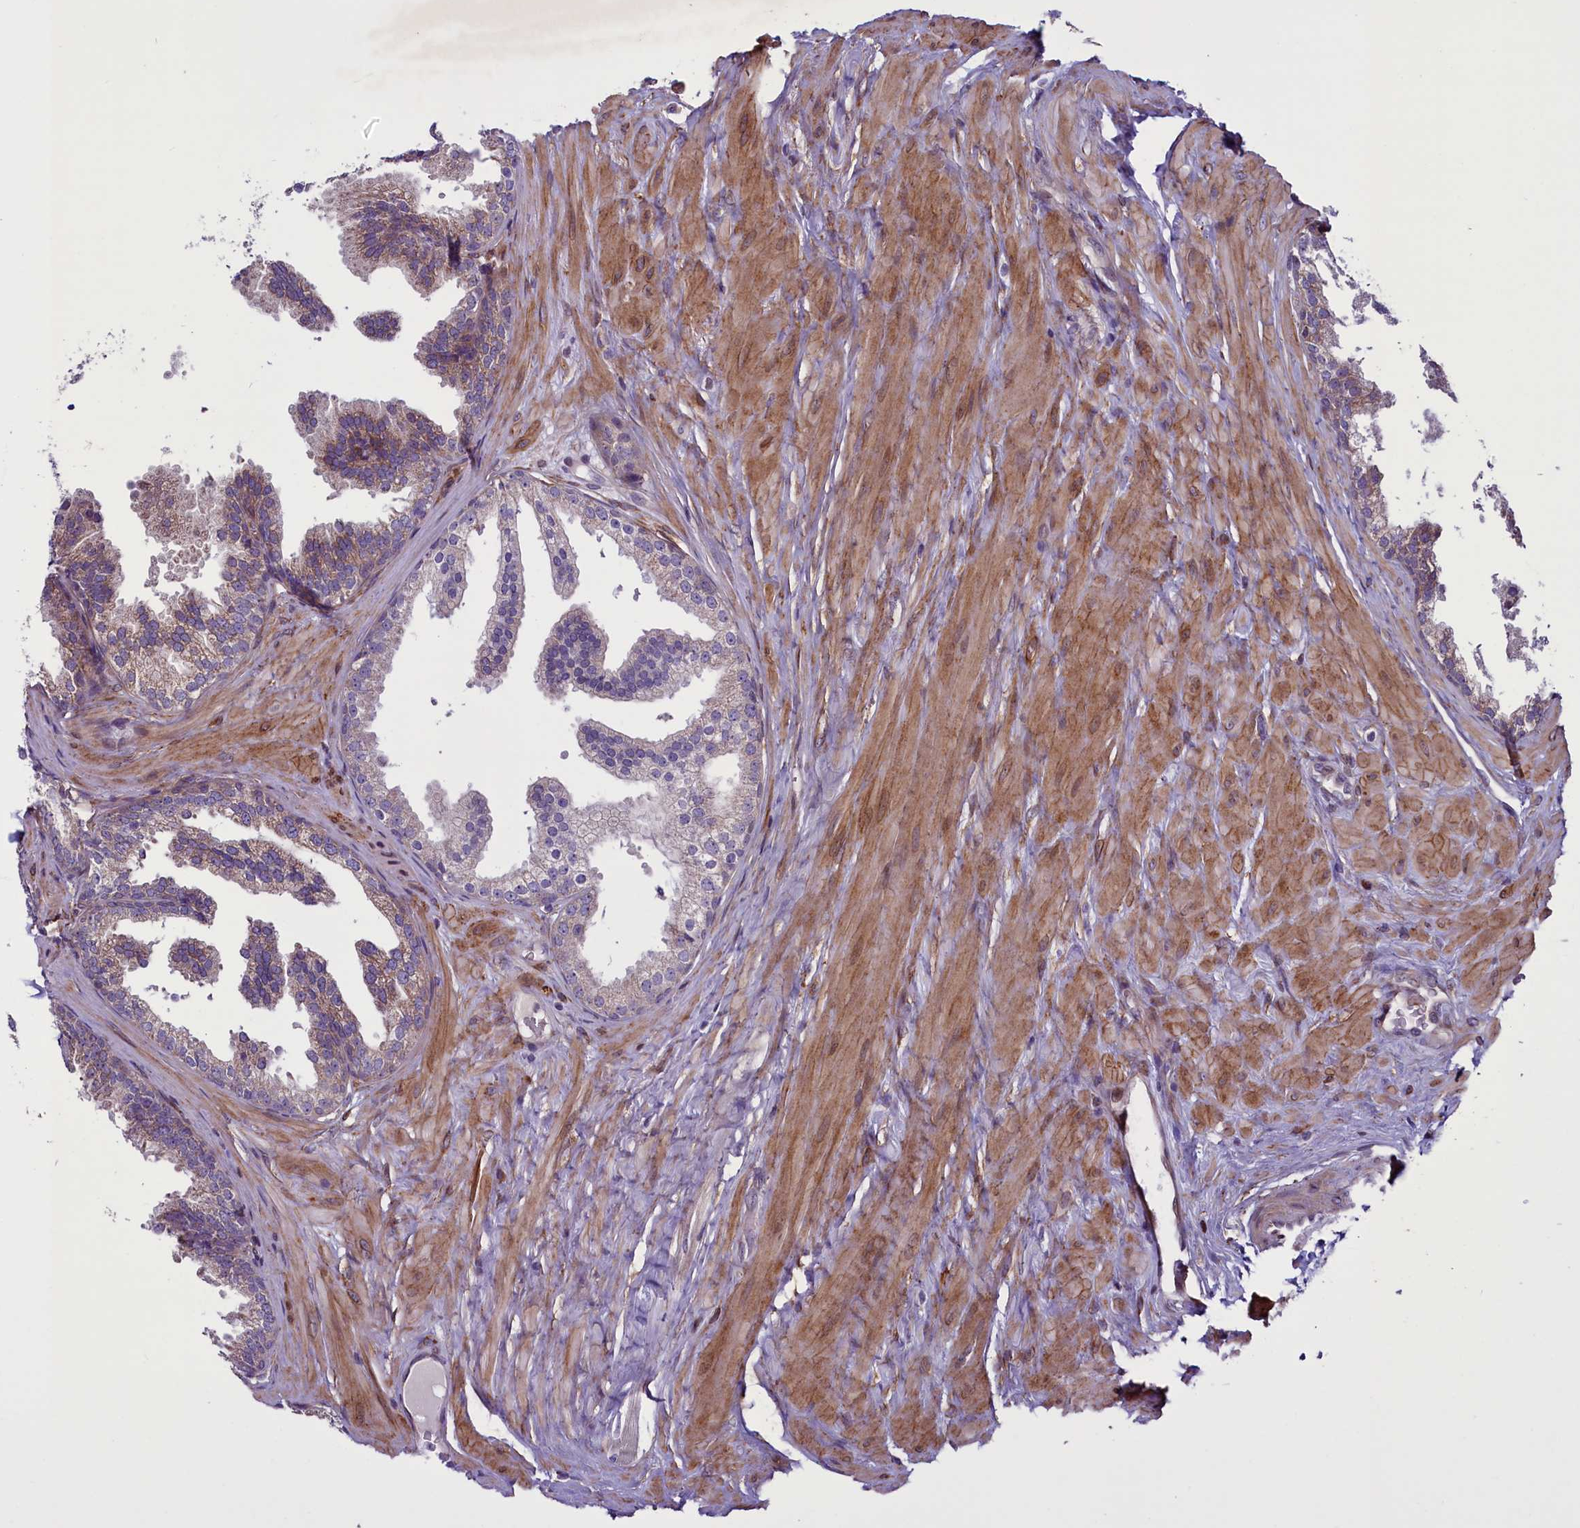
{"staining": {"intensity": "moderate", "quantity": "<25%", "location": "cytoplasmic/membranous"}, "tissue": "prostate", "cell_type": "Glandular cells", "image_type": "normal", "snomed": [{"axis": "morphology", "description": "Normal tissue, NOS"}, {"axis": "topography", "description": "Prostate"}], "caption": "This photomicrograph reveals immunohistochemistry (IHC) staining of benign prostate, with low moderate cytoplasmic/membranous staining in about <25% of glandular cells.", "gene": "MIEF2", "patient": {"sex": "male", "age": 60}}